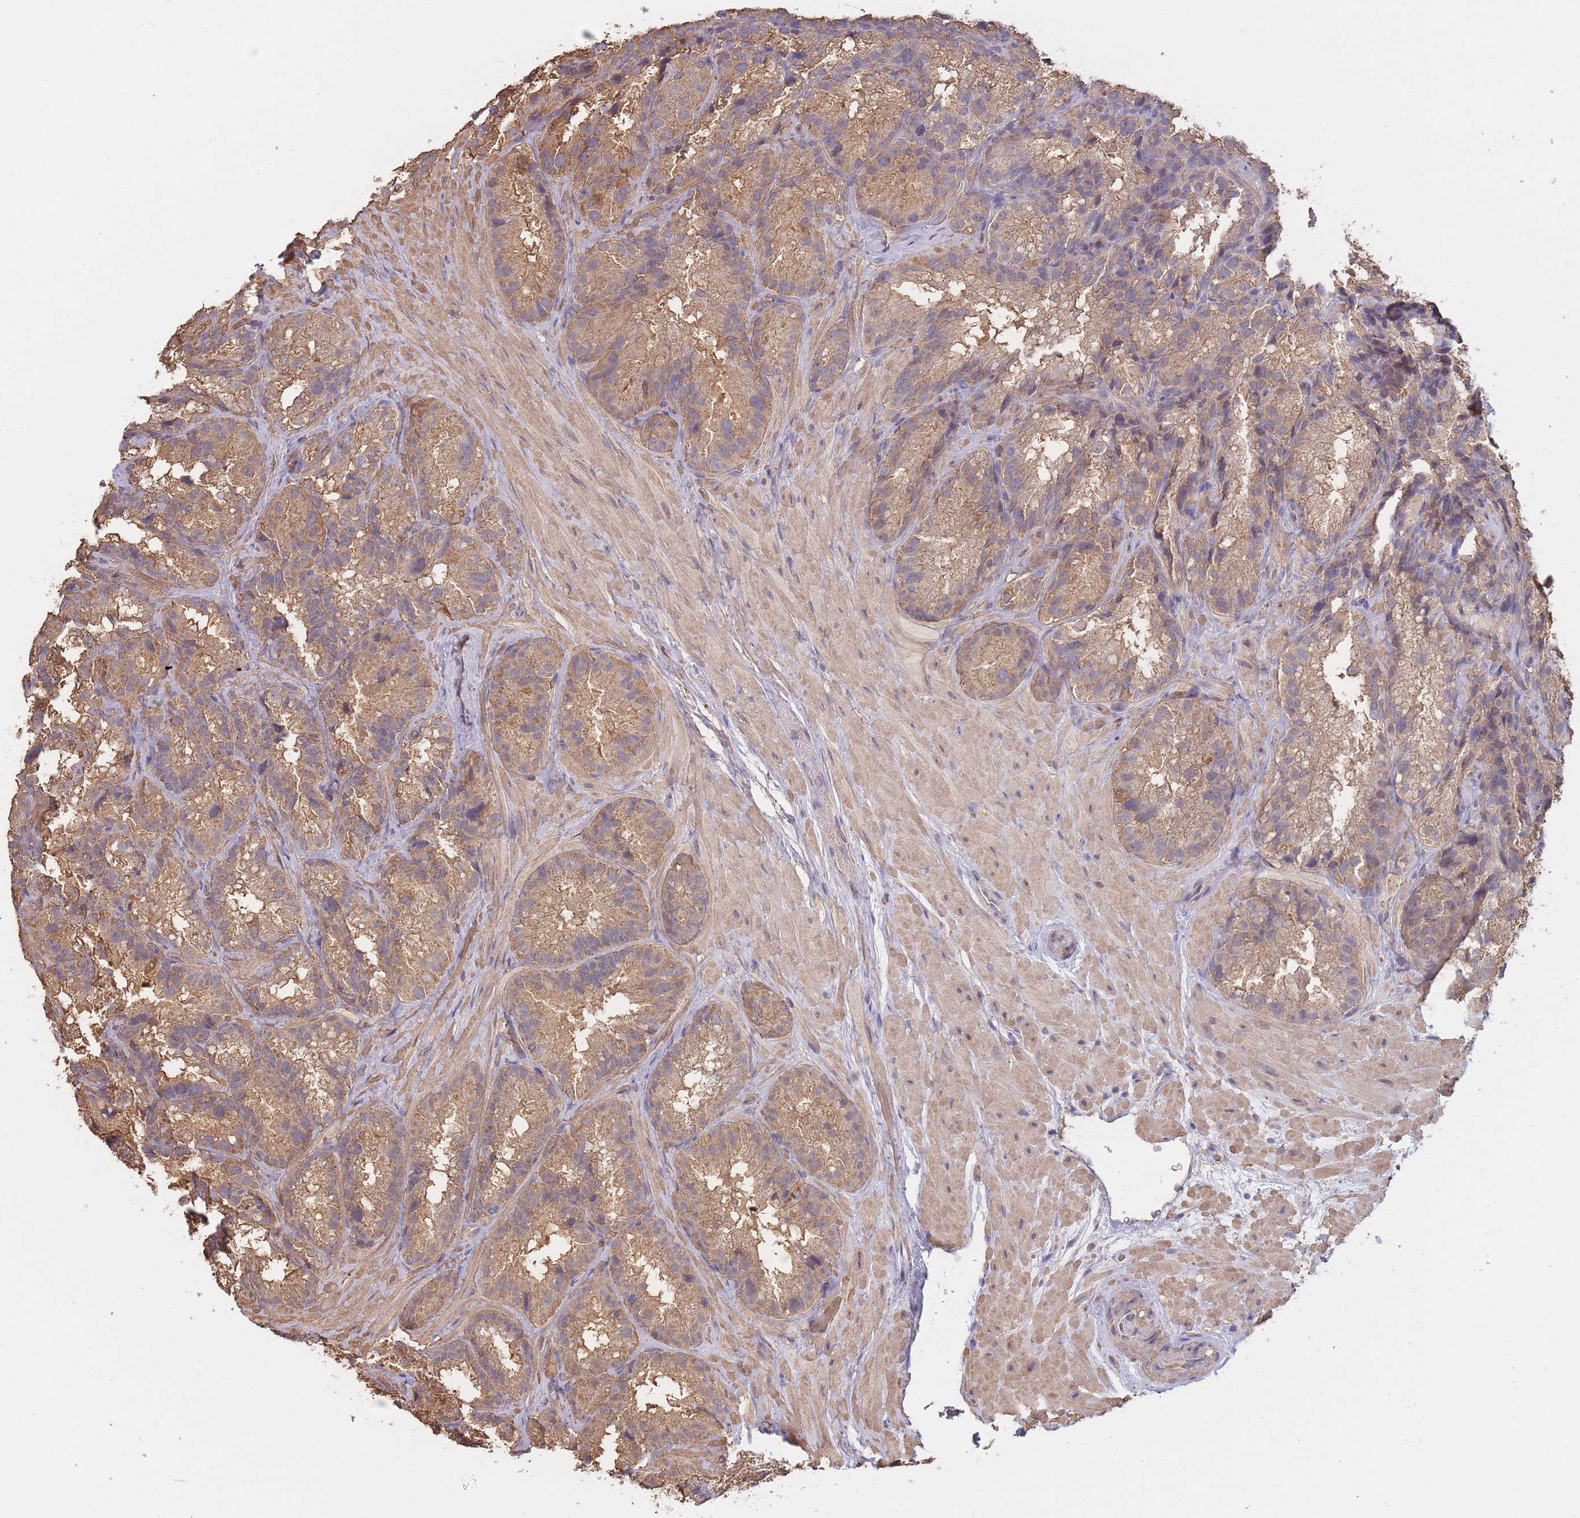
{"staining": {"intensity": "weak", "quantity": ">75%", "location": "cytoplasmic/membranous"}, "tissue": "seminal vesicle", "cell_type": "Glandular cells", "image_type": "normal", "snomed": [{"axis": "morphology", "description": "Normal tissue, NOS"}, {"axis": "topography", "description": "Seminal veicle"}], "caption": "Protein expression analysis of normal seminal vesicle demonstrates weak cytoplasmic/membranous staining in about >75% of glandular cells. (DAB (3,3'-diaminobenzidine) = brown stain, brightfield microscopy at high magnification).", "gene": "METRN", "patient": {"sex": "male", "age": 58}}